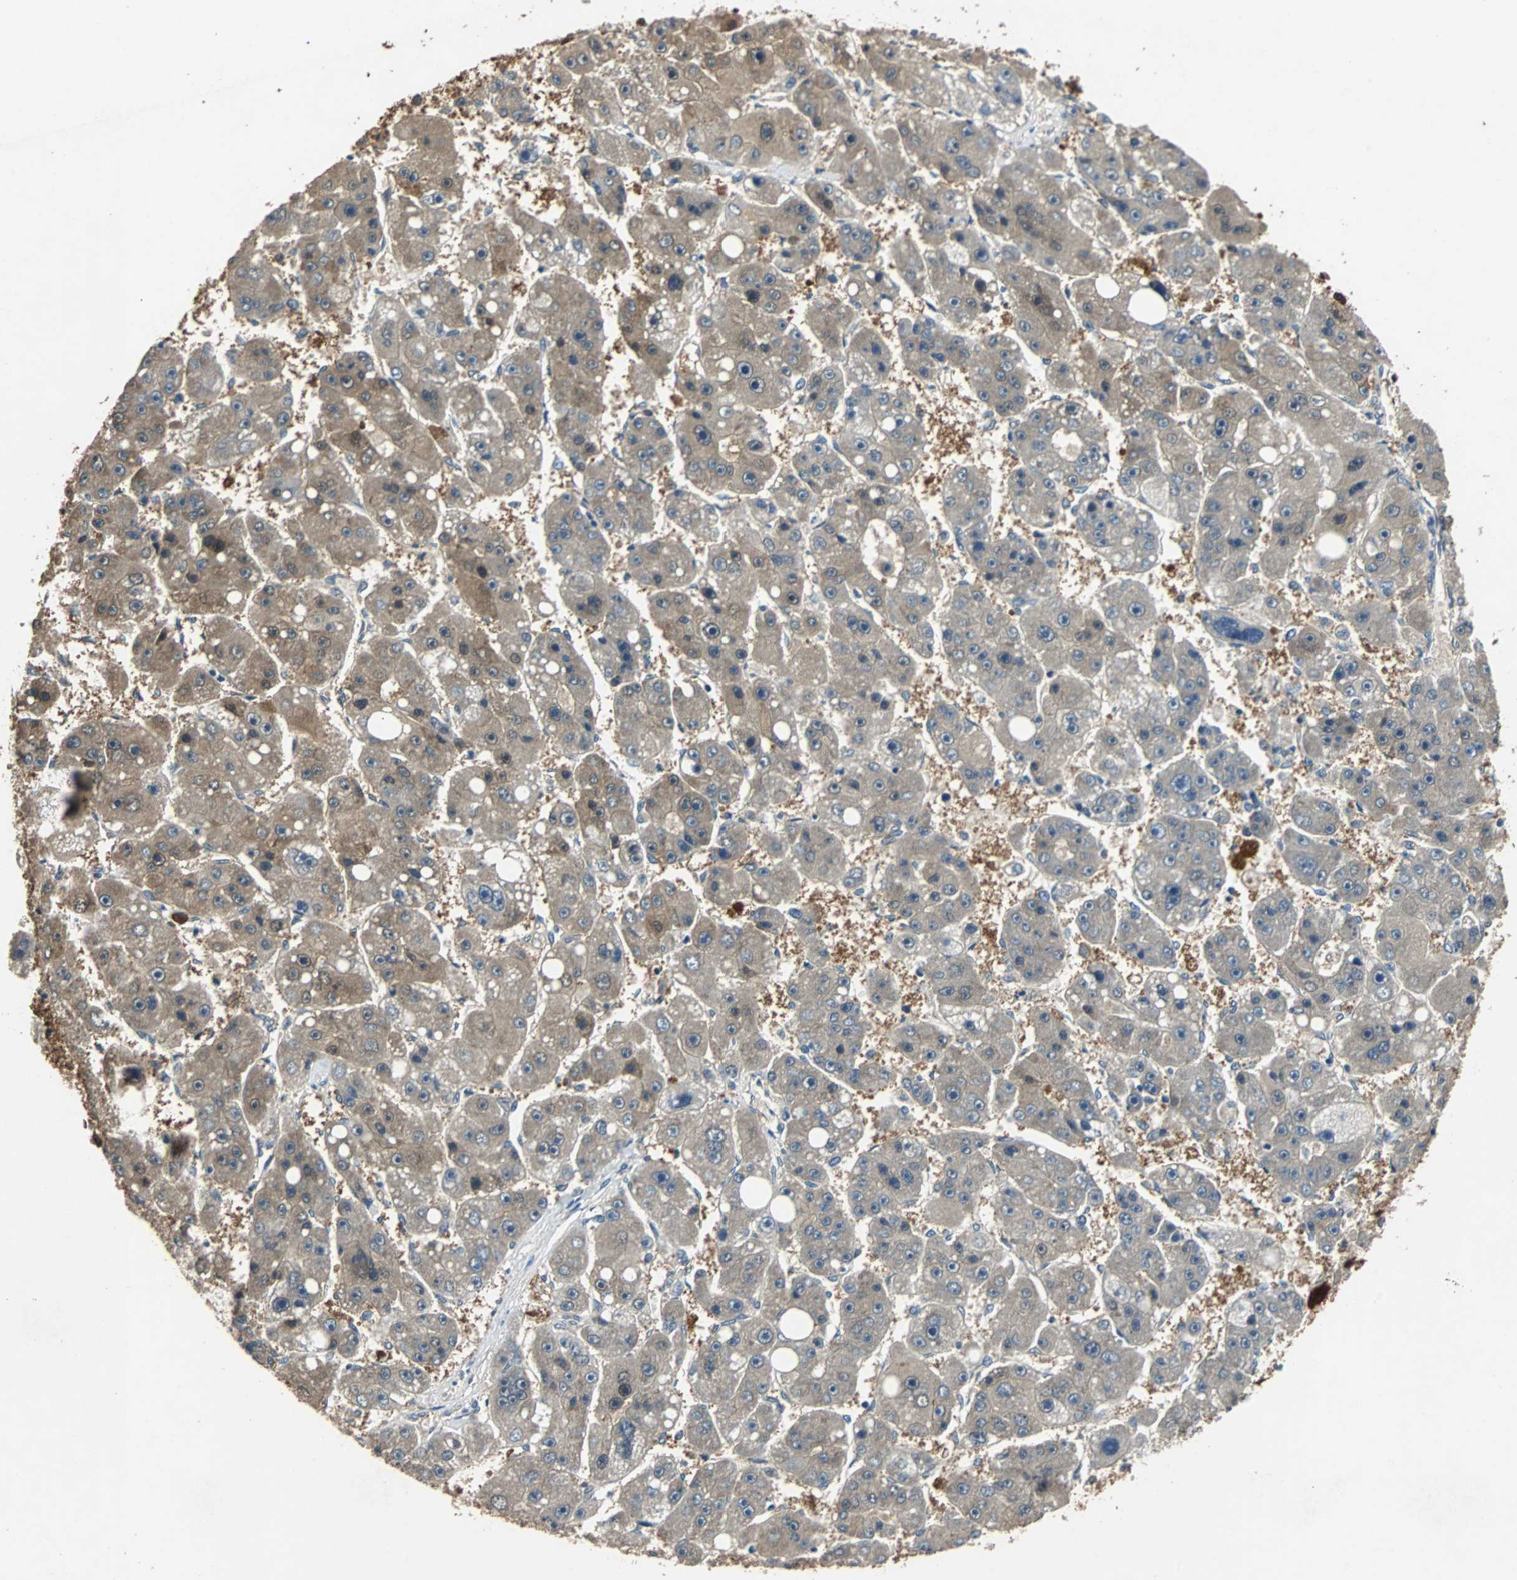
{"staining": {"intensity": "weak", "quantity": ">75%", "location": "cytoplasmic/membranous,nuclear"}, "tissue": "liver cancer", "cell_type": "Tumor cells", "image_type": "cancer", "snomed": [{"axis": "morphology", "description": "Carcinoma, Hepatocellular, NOS"}, {"axis": "topography", "description": "Liver"}], "caption": "Immunohistochemistry (IHC) photomicrograph of human hepatocellular carcinoma (liver) stained for a protein (brown), which displays low levels of weak cytoplasmic/membranous and nuclear positivity in approximately >75% of tumor cells.", "gene": "PRDX6", "patient": {"sex": "female", "age": 61}}